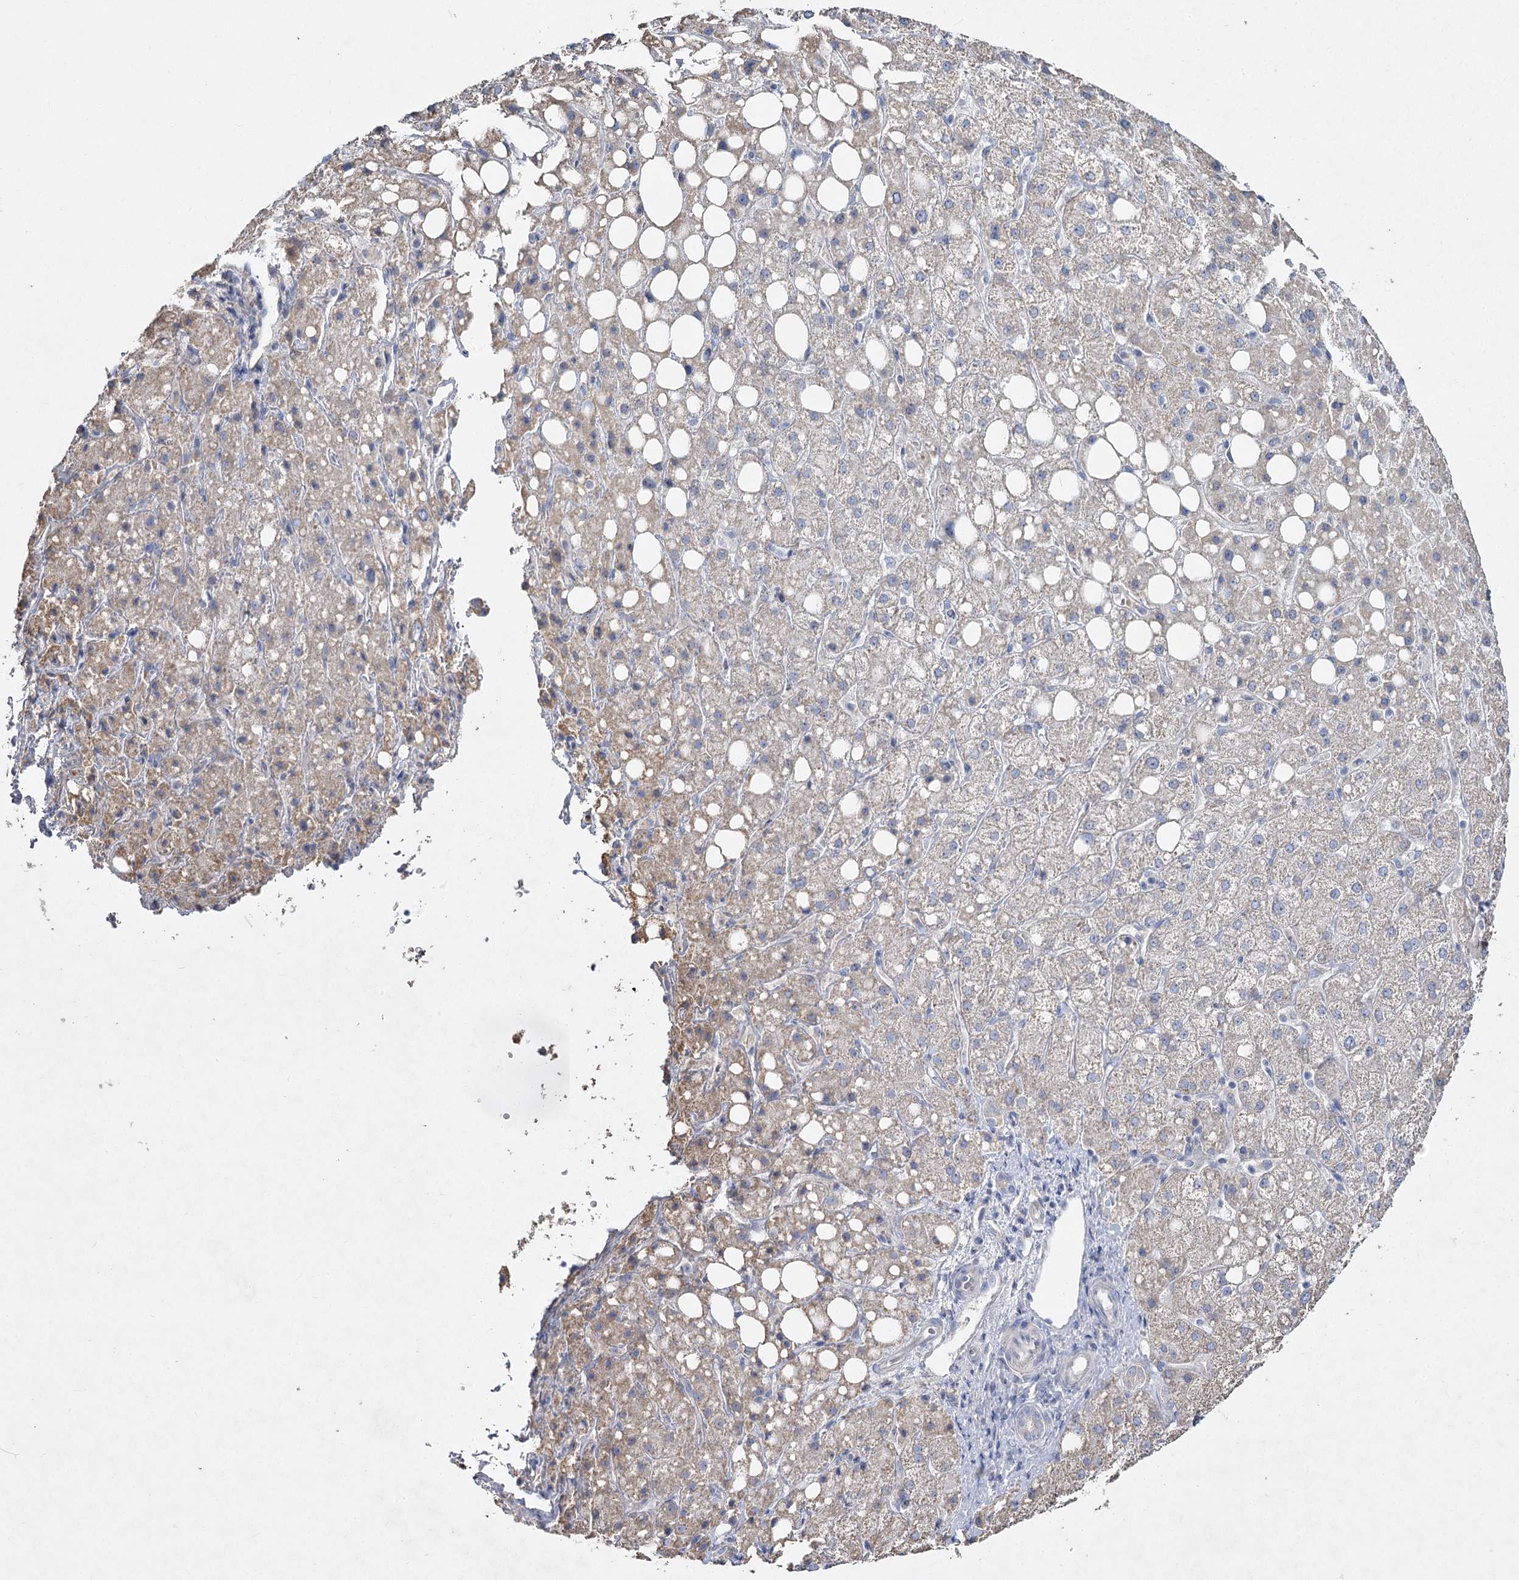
{"staining": {"intensity": "weak", "quantity": ">75%", "location": "cytoplasmic/membranous"}, "tissue": "liver cancer", "cell_type": "Tumor cells", "image_type": "cancer", "snomed": [{"axis": "morphology", "description": "Carcinoma, Hepatocellular, NOS"}, {"axis": "topography", "description": "Liver"}], "caption": "This image exhibits immunohistochemistry (IHC) staining of liver cancer (hepatocellular carcinoma), with low weak cytoplasmic/membranous staining in approximately >75% of tumor cells.", "gene": "TMEM187", "patient": {"sex": "male", "age": 80}}